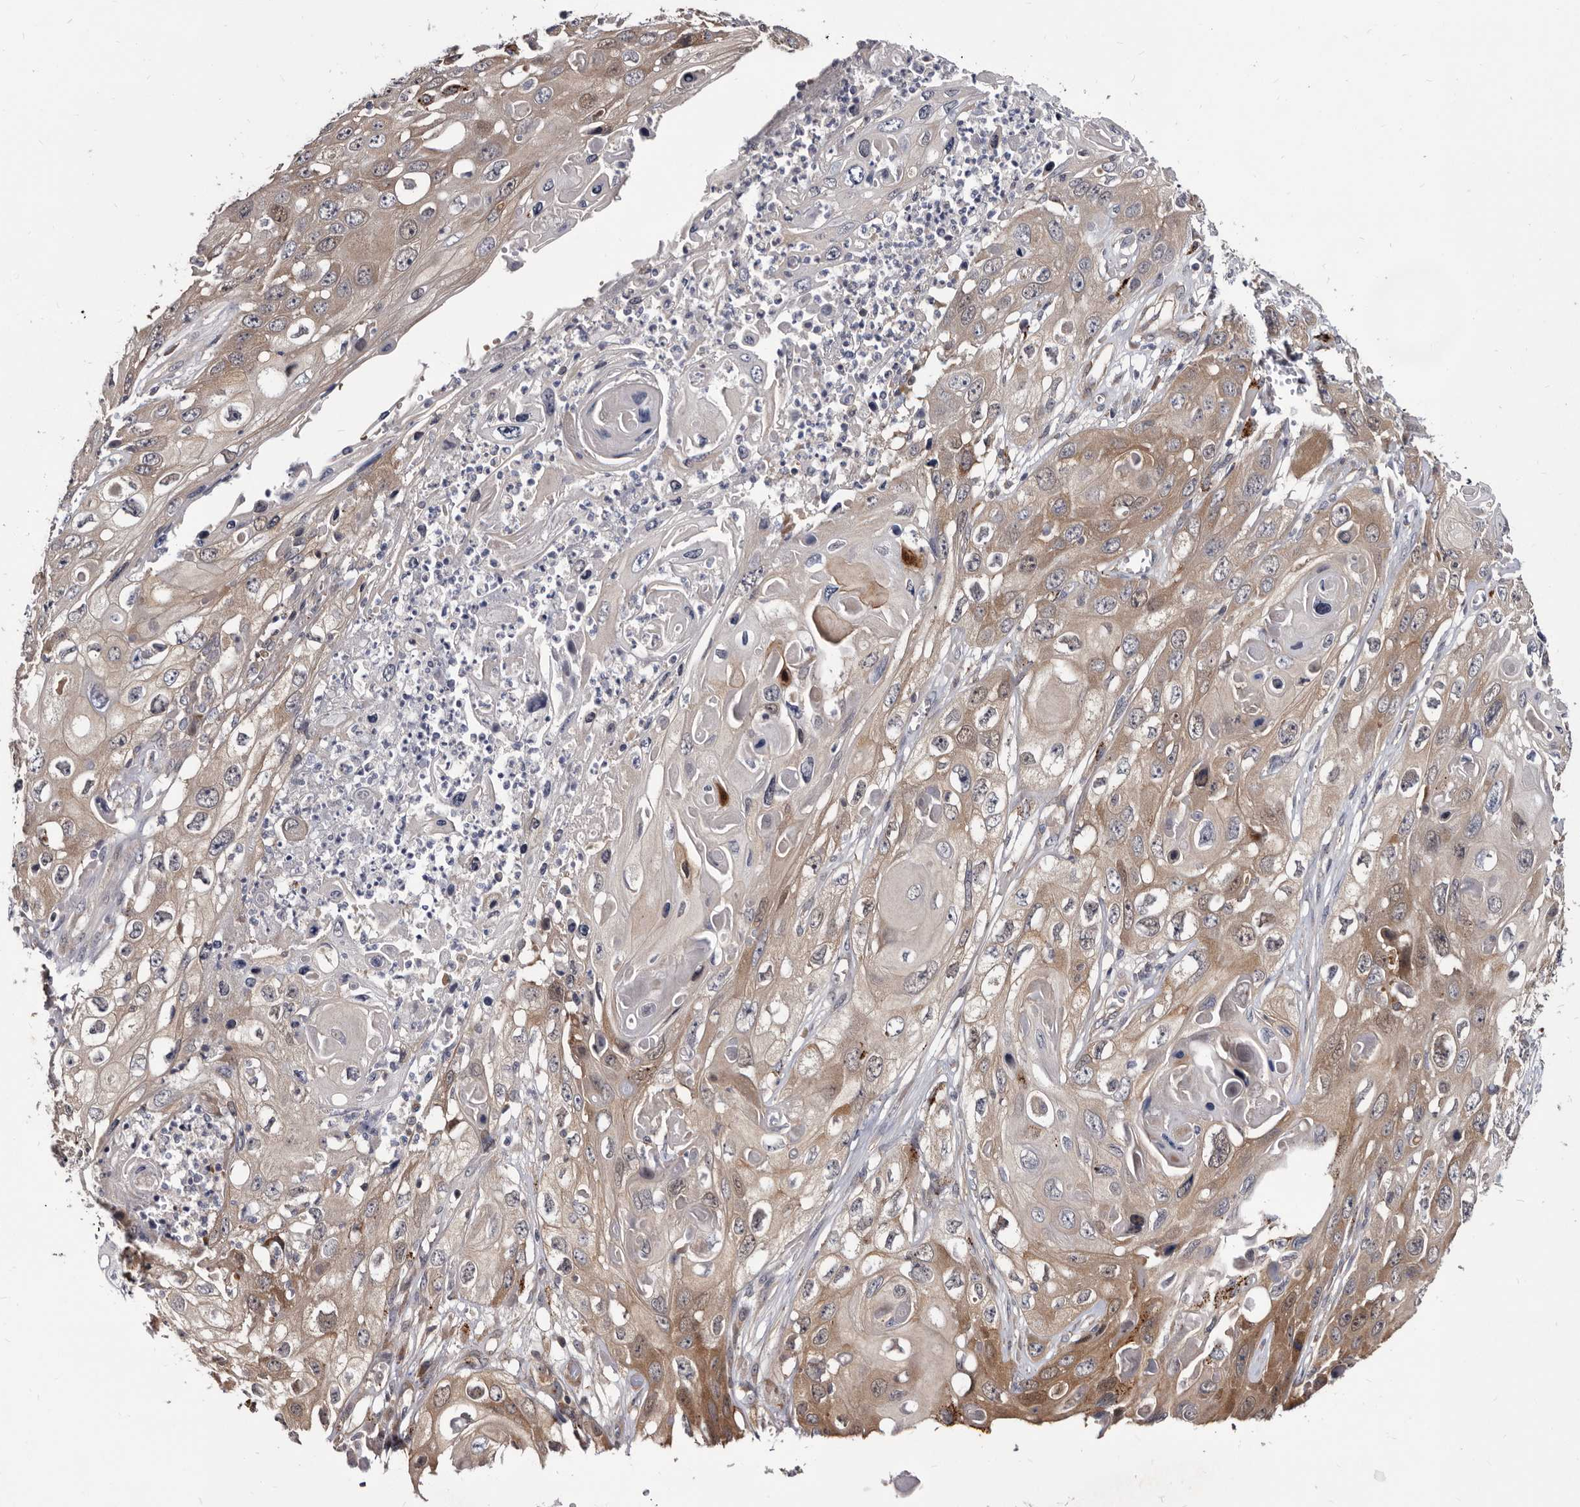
{"staining": {"intensity": "moderate", "quantity": ">75%", "location": "cytoplasmic/membranous"}, "tissue": "skin cancer", "cell_type": "Tumor cells", "image_type": "cancer", "snomed": [{"axis": "morphology", "description": "Squamous cell carcinoma, NOS"}, {"axis": "topography", "description": "Skin"}], "caption": "Human squamous cell carcinoma (skin) stained with a protein marker exhibits moderate staining in tumor cells.", "gene": "ABCF2", "patient": {"sex": "male", "age": 55}}